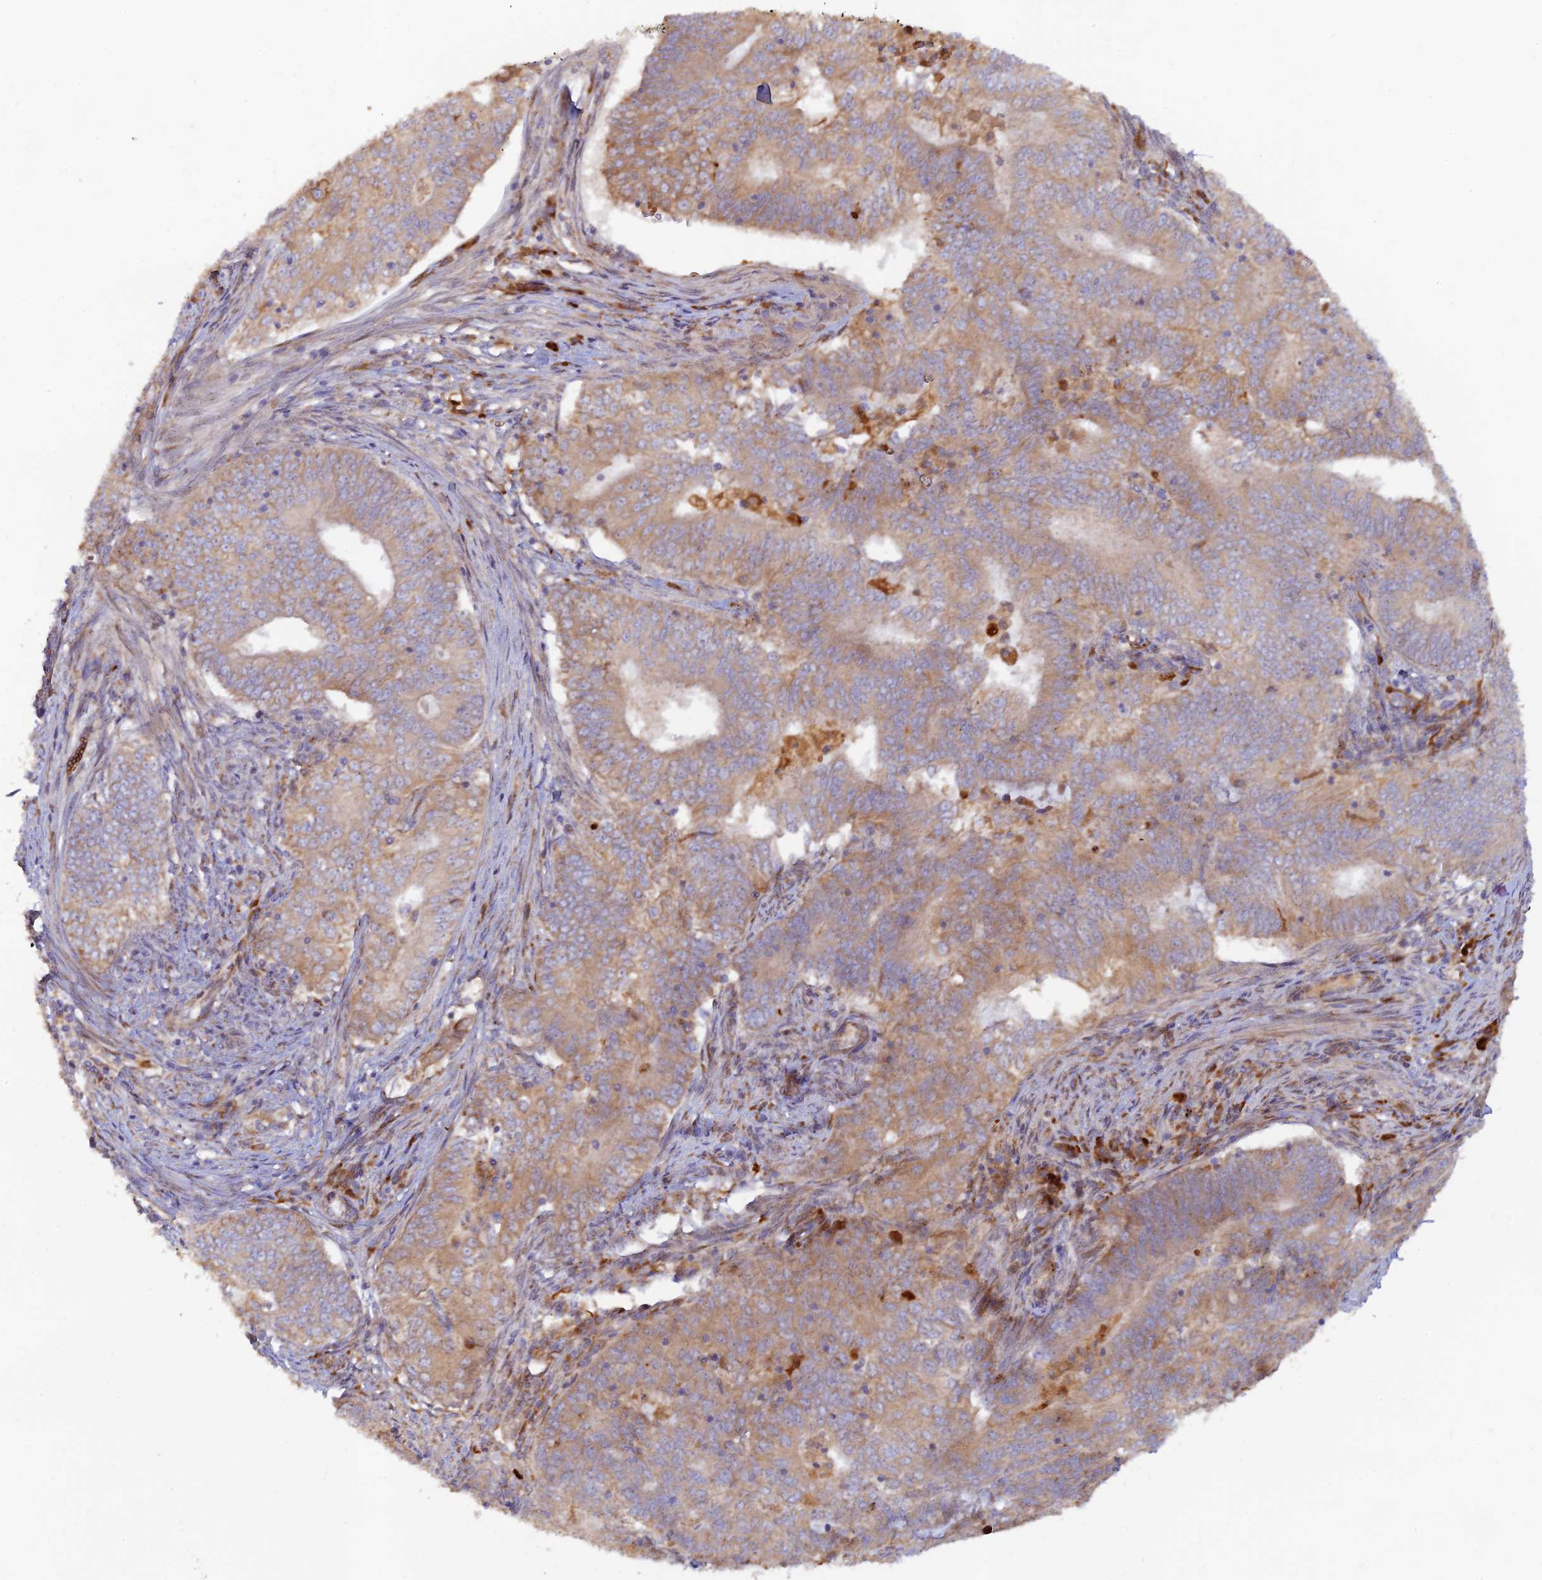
{"staining": {"intensity": "moderate", "quantity": "25%-75%", "location": "cytoplasmic/membranous"}, "tissue": "endometrial cancer", "cell_type": "Tumor cells", "image_type": "cancer", "snomed": [{"axis": "morphology", "description": "Adenocarcinoma, NOS"}, {"axis": "topography", "description": "Endometrium"}], "caption": "Immunohistochemical staining of endometrial cancer displays medium levels of moderate cytoplasmic/membranous expression in approximately 25%-75% of tumor cells.", "gene": "GMCL1", "patient": {"sex": "female", "age": 62}}